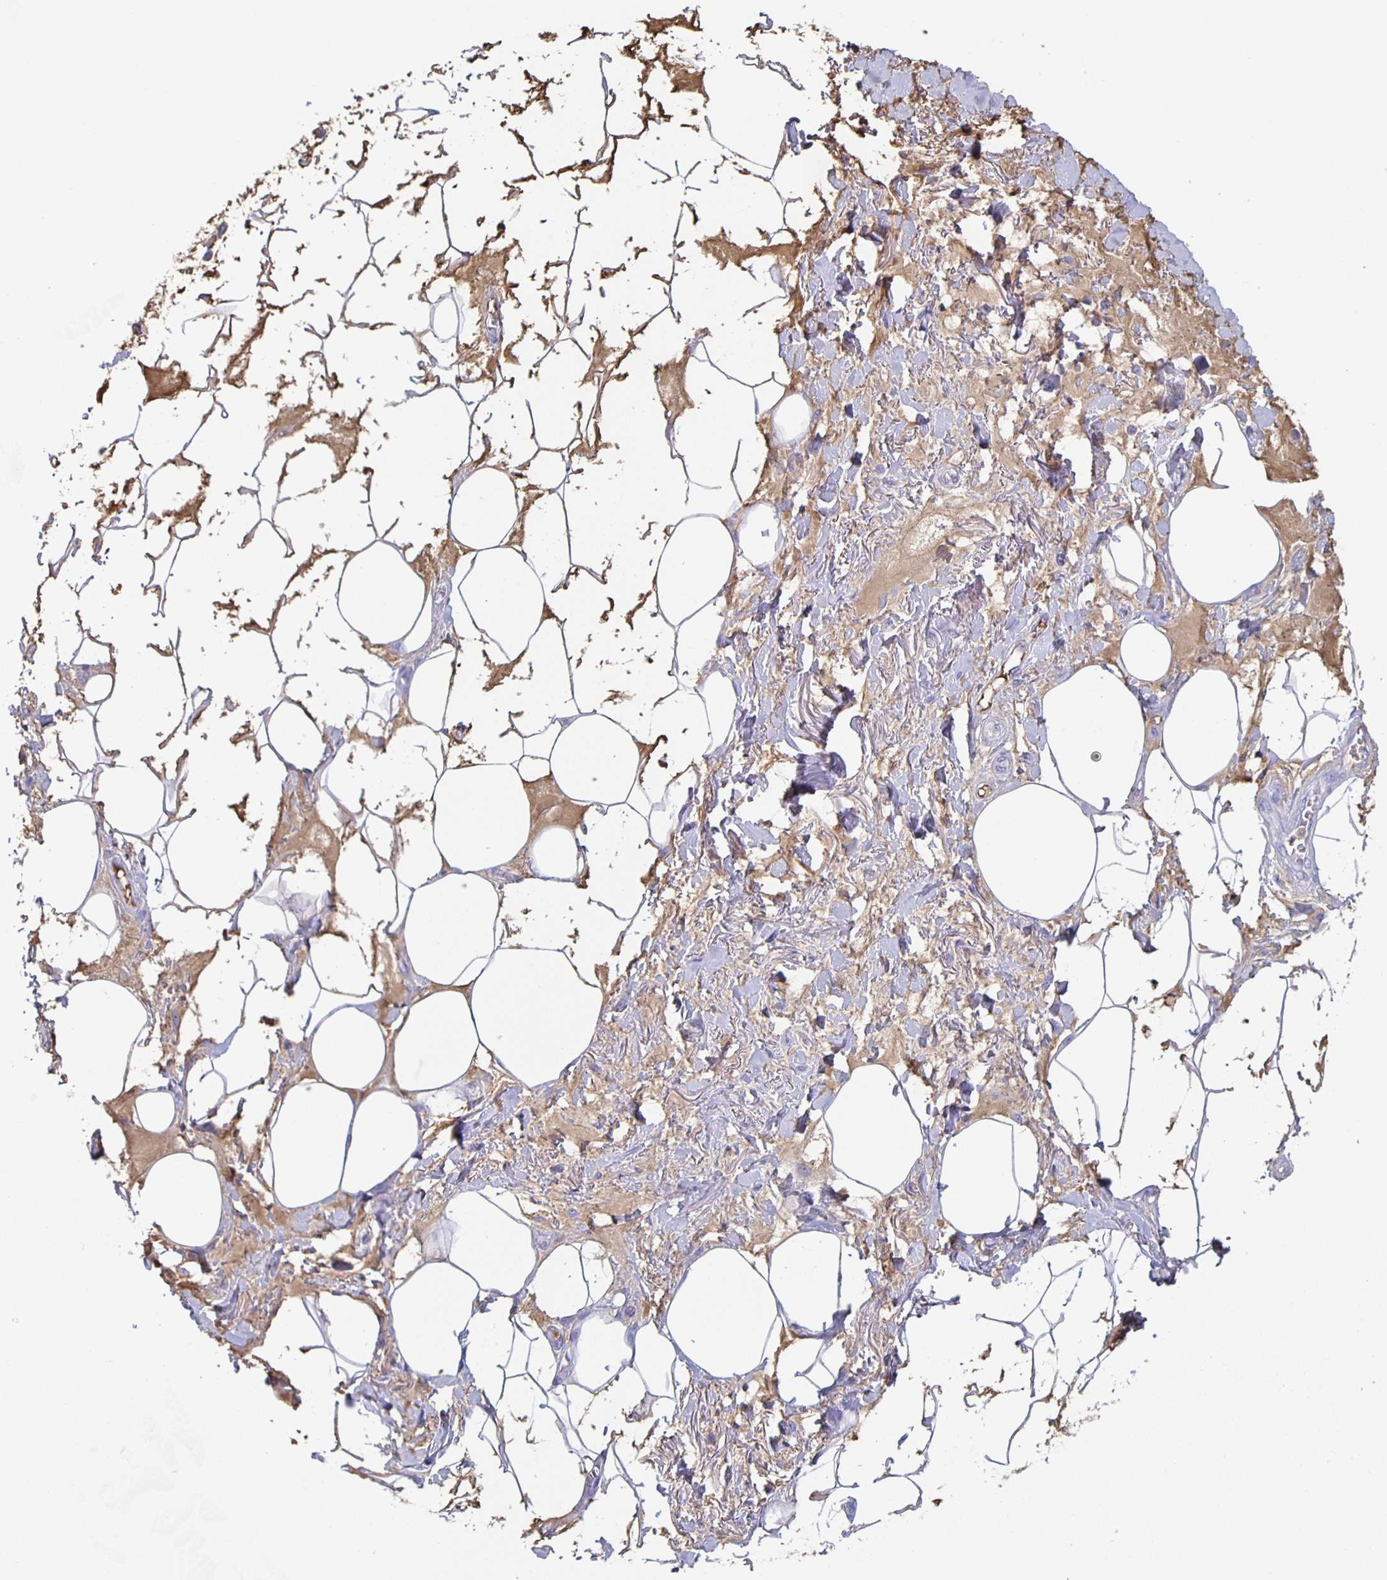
{"staining": {"intensity": "negative", "quantity": "none", "location": "none"}, "tissue": "adipose tissue", "cell_type": "Adipocytes", "image_type": "normal", "snomed": [{"axis": "morphology", "description": "Normal tissue, NOS"}, {"axis": "topography", "description": "Vagina"}, {"axis": "topography", "description": "Peripheral nerve tissue"}], "caption": "Immunohistochemistry photomicrograph of normal adipose tissue: human adipose tissue stained with DAB (3,3'-diaminobenzidine) shows no significant protein staining in adipocytes.", "gene": "FGA", "patient": {"sex": "female", "age": 71}}